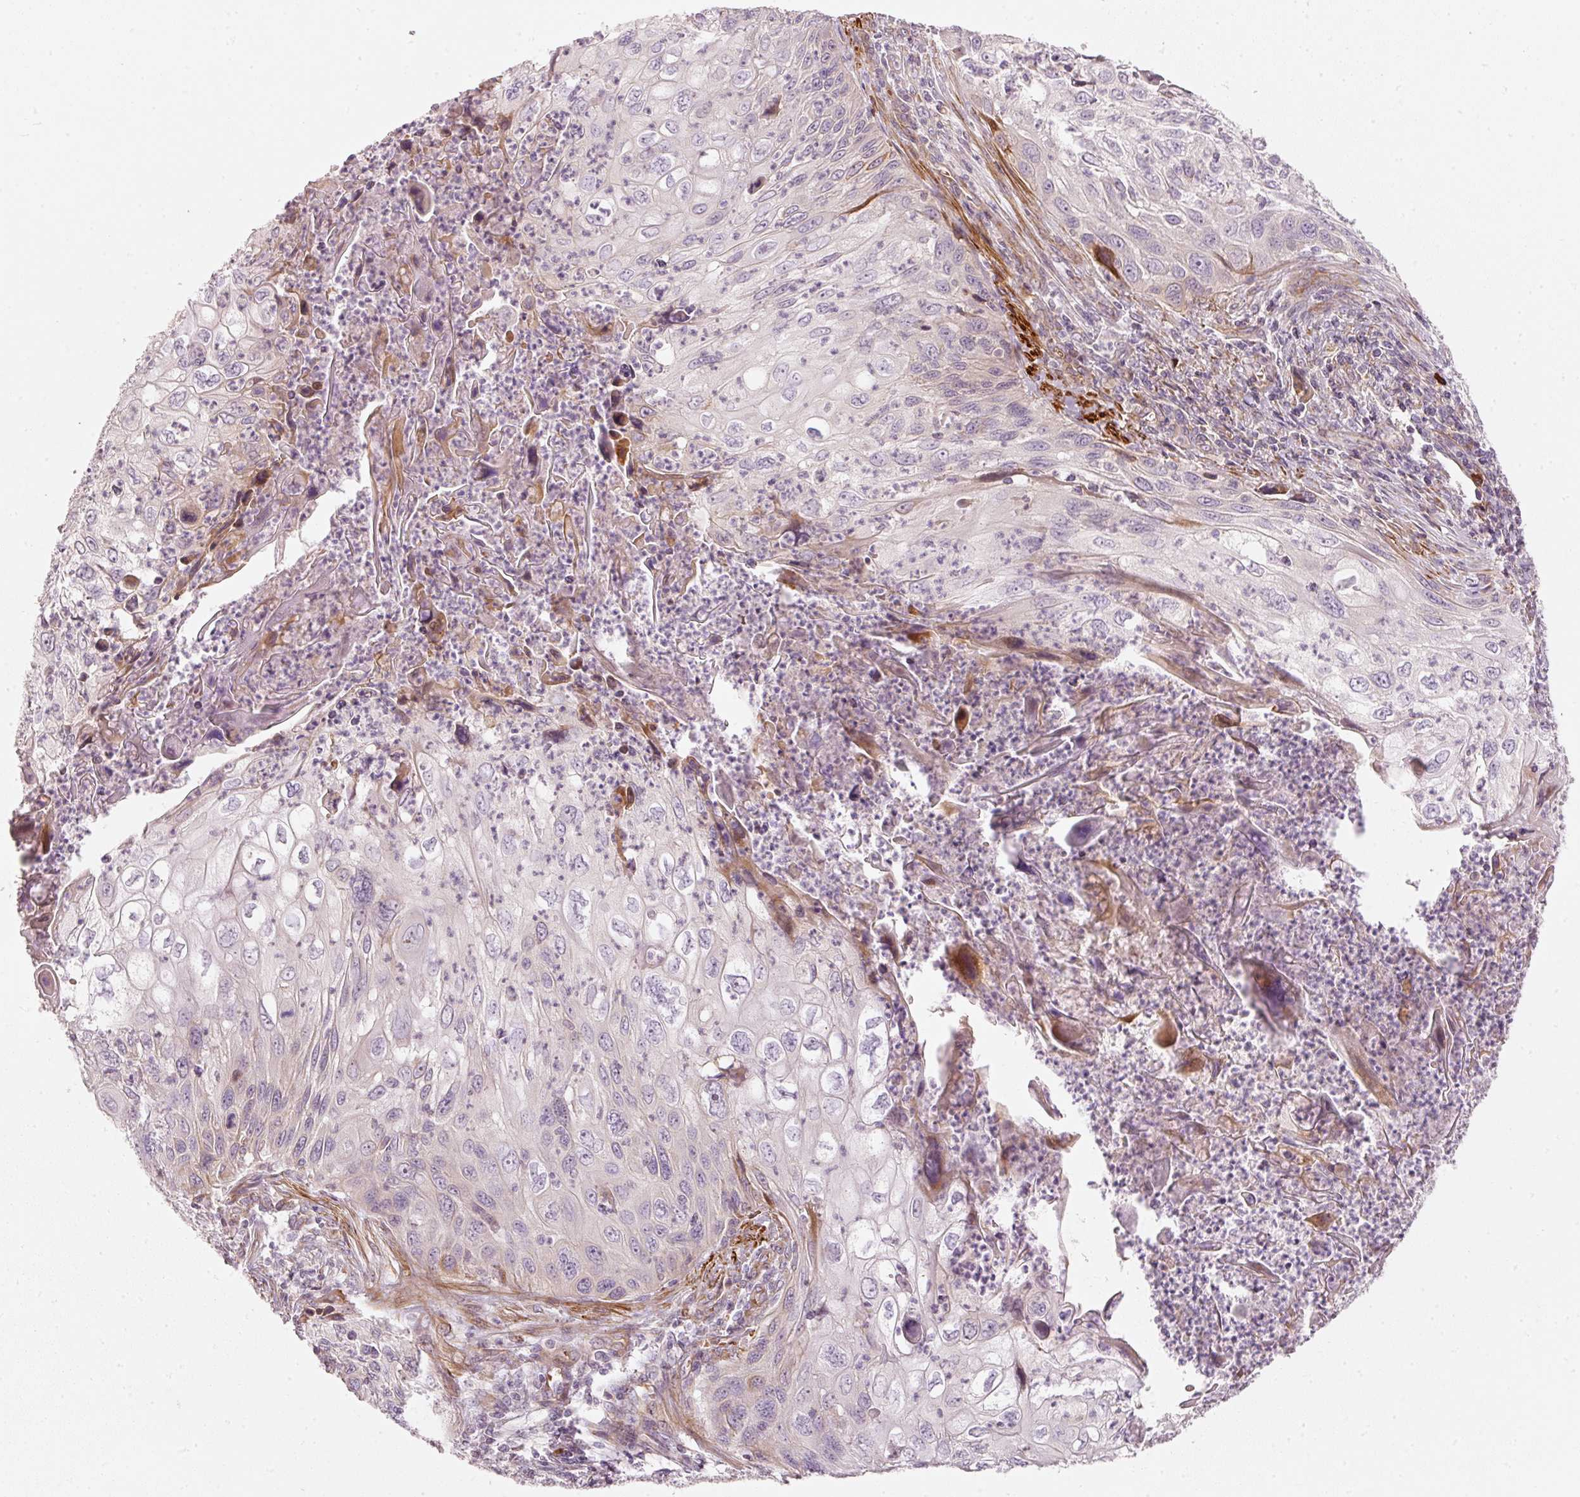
{"staining": {"intensity": "negative", "quantity": "none", "location": "none"}, "tissue": "cervical cancer", "cell_type": "Tumor cells", "image_type": "cancer", "snomed": [{"axis": "morphology", "description": "Squamous cell carcinoma, NOS"}, {"axis": "topography", "description": "Cervix"}], "caption": "Human cervical squamous cell carcinoma stained for a protein using immunohistochemistry demonstrates no staining in tumor cells.", "gene": "KCNQ1", "patient": {"sex": "female", "age": 70}}